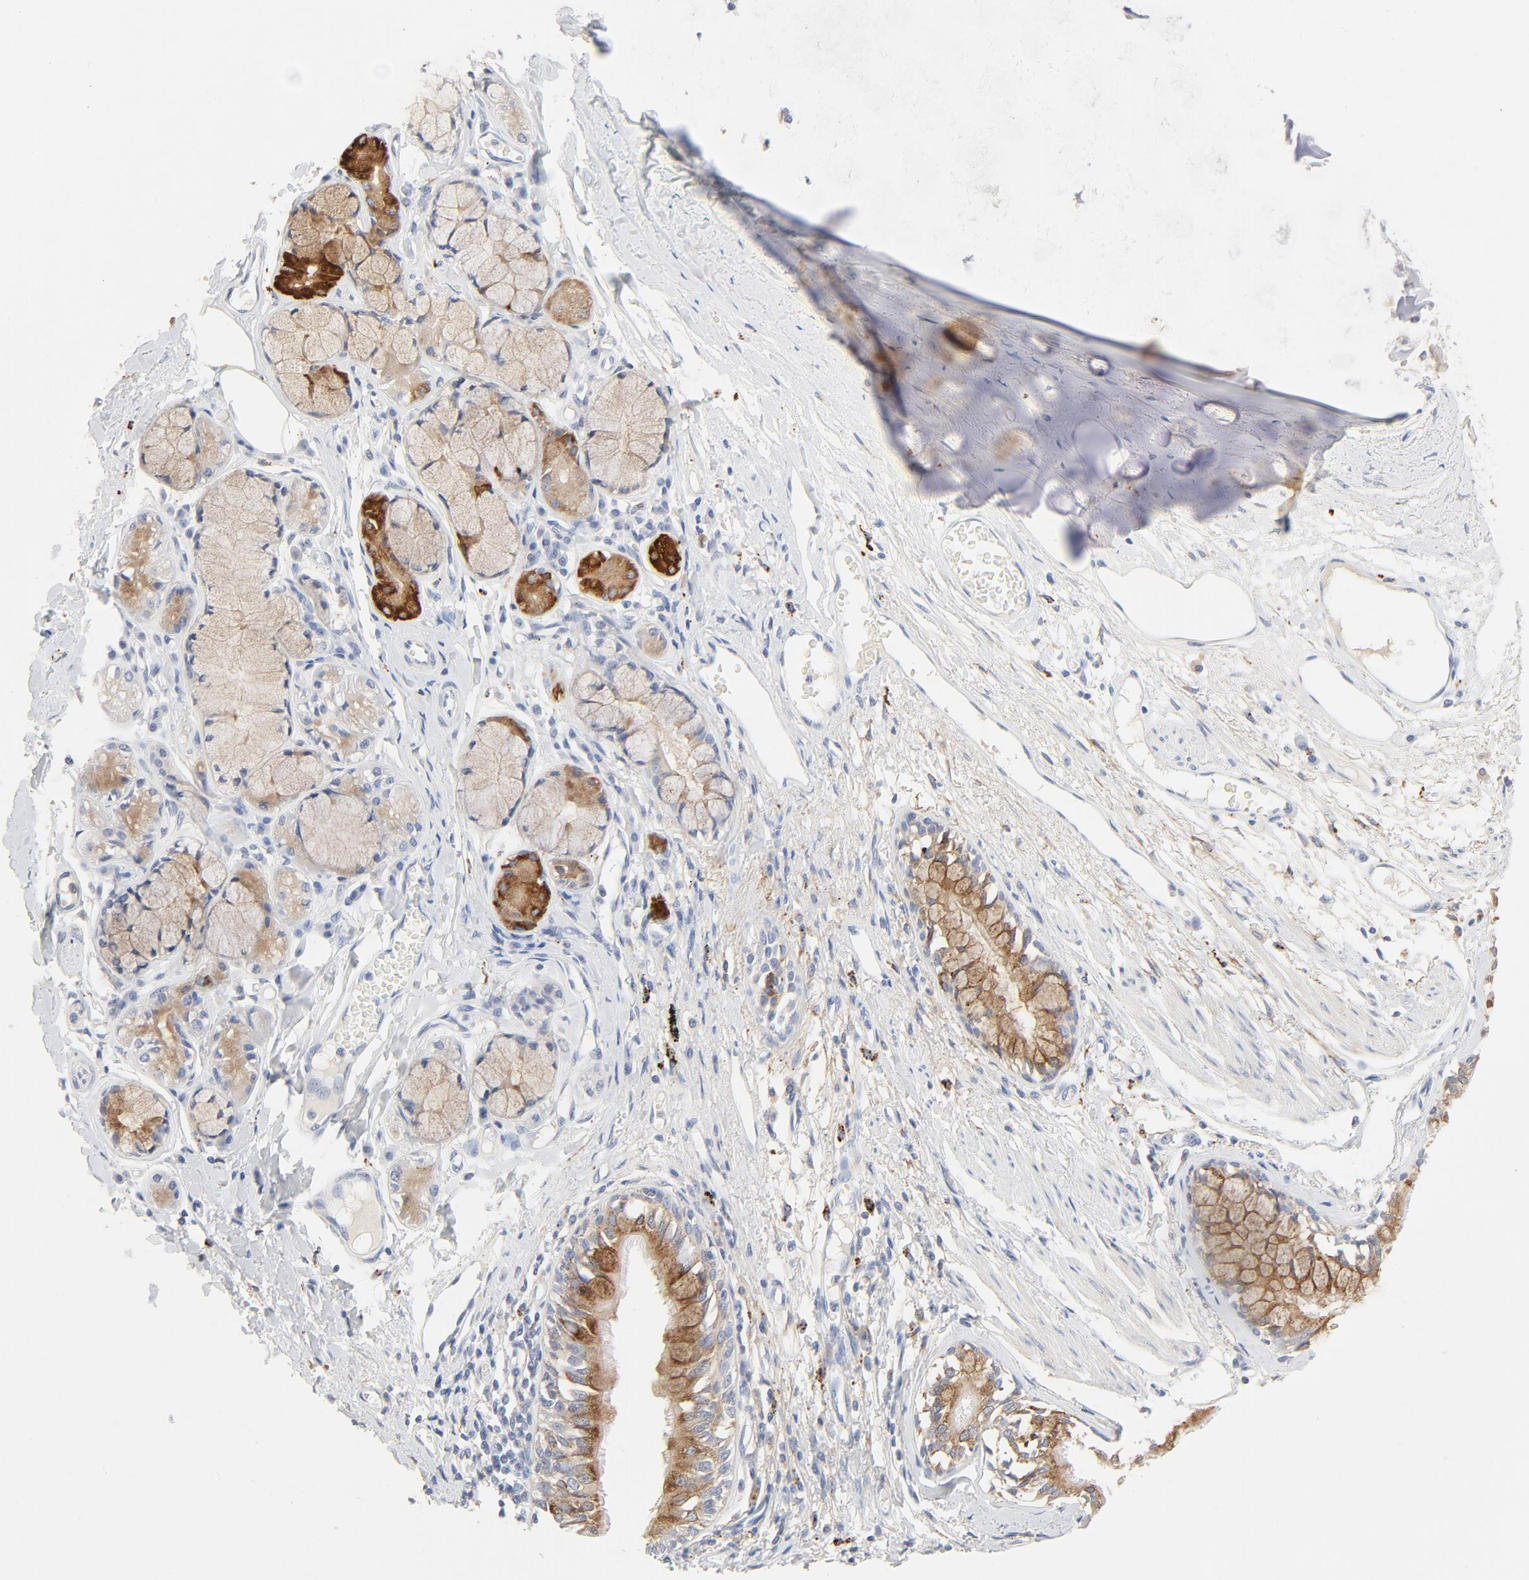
{"staining": {"intensity": "strong", "quantity": ">75%", "location": "cytoplasmic/membranous"}, "tissue": "bronchus", "cell_type": "Respiratory epithelial cells", "image_type": "normal", "snomed": [{"axis": "morphology", "description": "Normal tissue, NOS"}, {"axis": "topography", "description": "Bronchus"}, {"axis": "topography", "description": "Lung"}], "caption": "Immunohistochemistry micrograph of unremarkable human bronchus stained for a protein (brown), which displays high levels of strong cytoplasmic/membranous positivity in about >75% of respiratory epithelial cells.", "gene": "MAGEB17", "patient": {"sex": "female", "age": 56}}